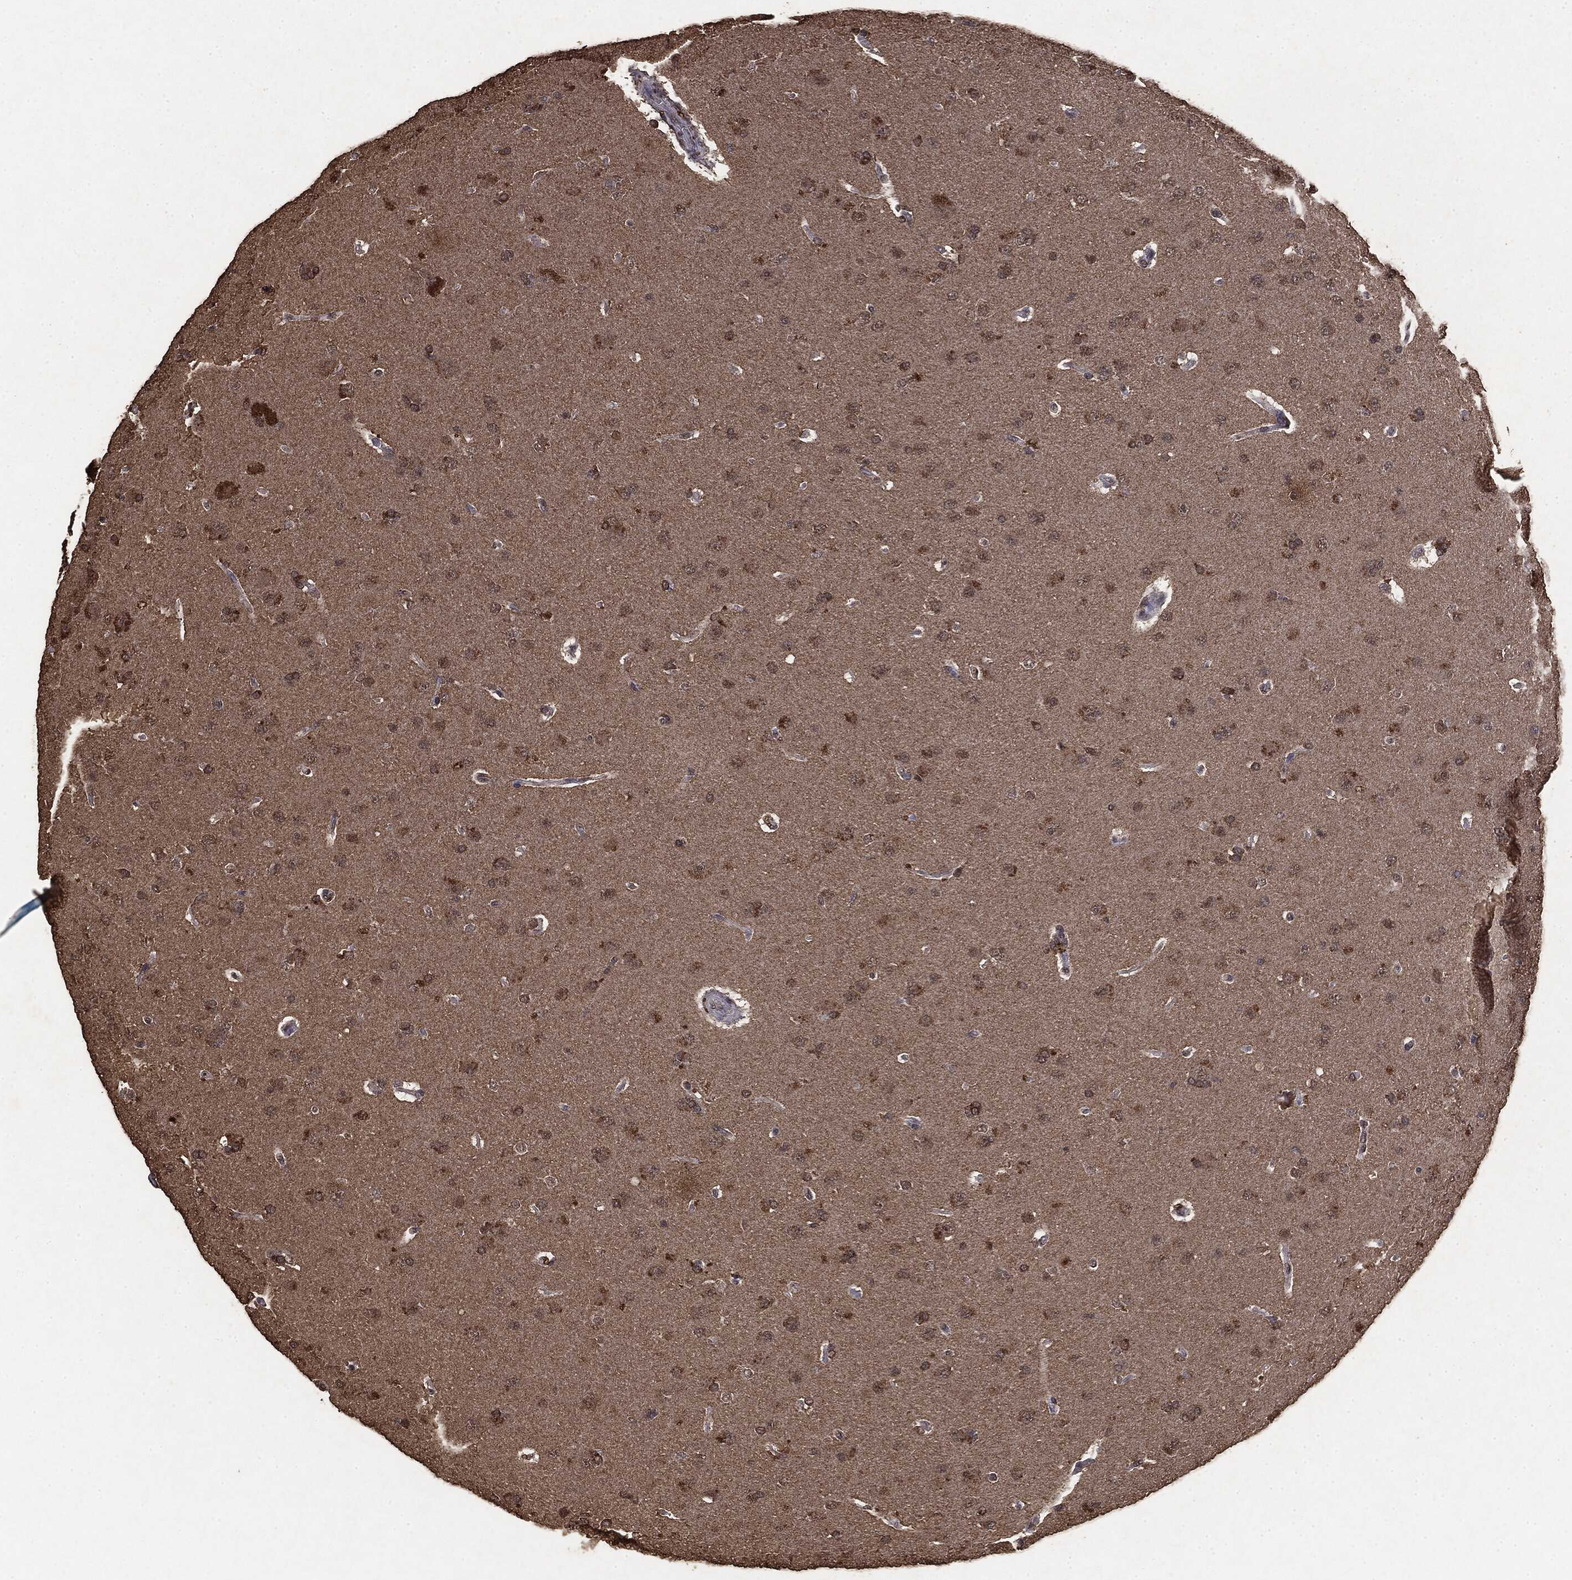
{"staining": {"intensity": "moderate", "quantity": "25%-75%", "location": "cytoplasmic/membranous"}, "tissue": "glioma", "cell_type": "Tumor cells", "image_type": "cancer", "snomed": [{"axis": "morphology", "description": "Glioma, malignant, NOS"}, {"axis": "topography", "description": "Cerebral cortex"}], "caption": "Tumor cells show moderate cytoplasmic/membranous positivity in about 25%-75% of cells in glioma (malignant).", "gene": "RAD18", "patient": {"sex": "male", "age": 58}}